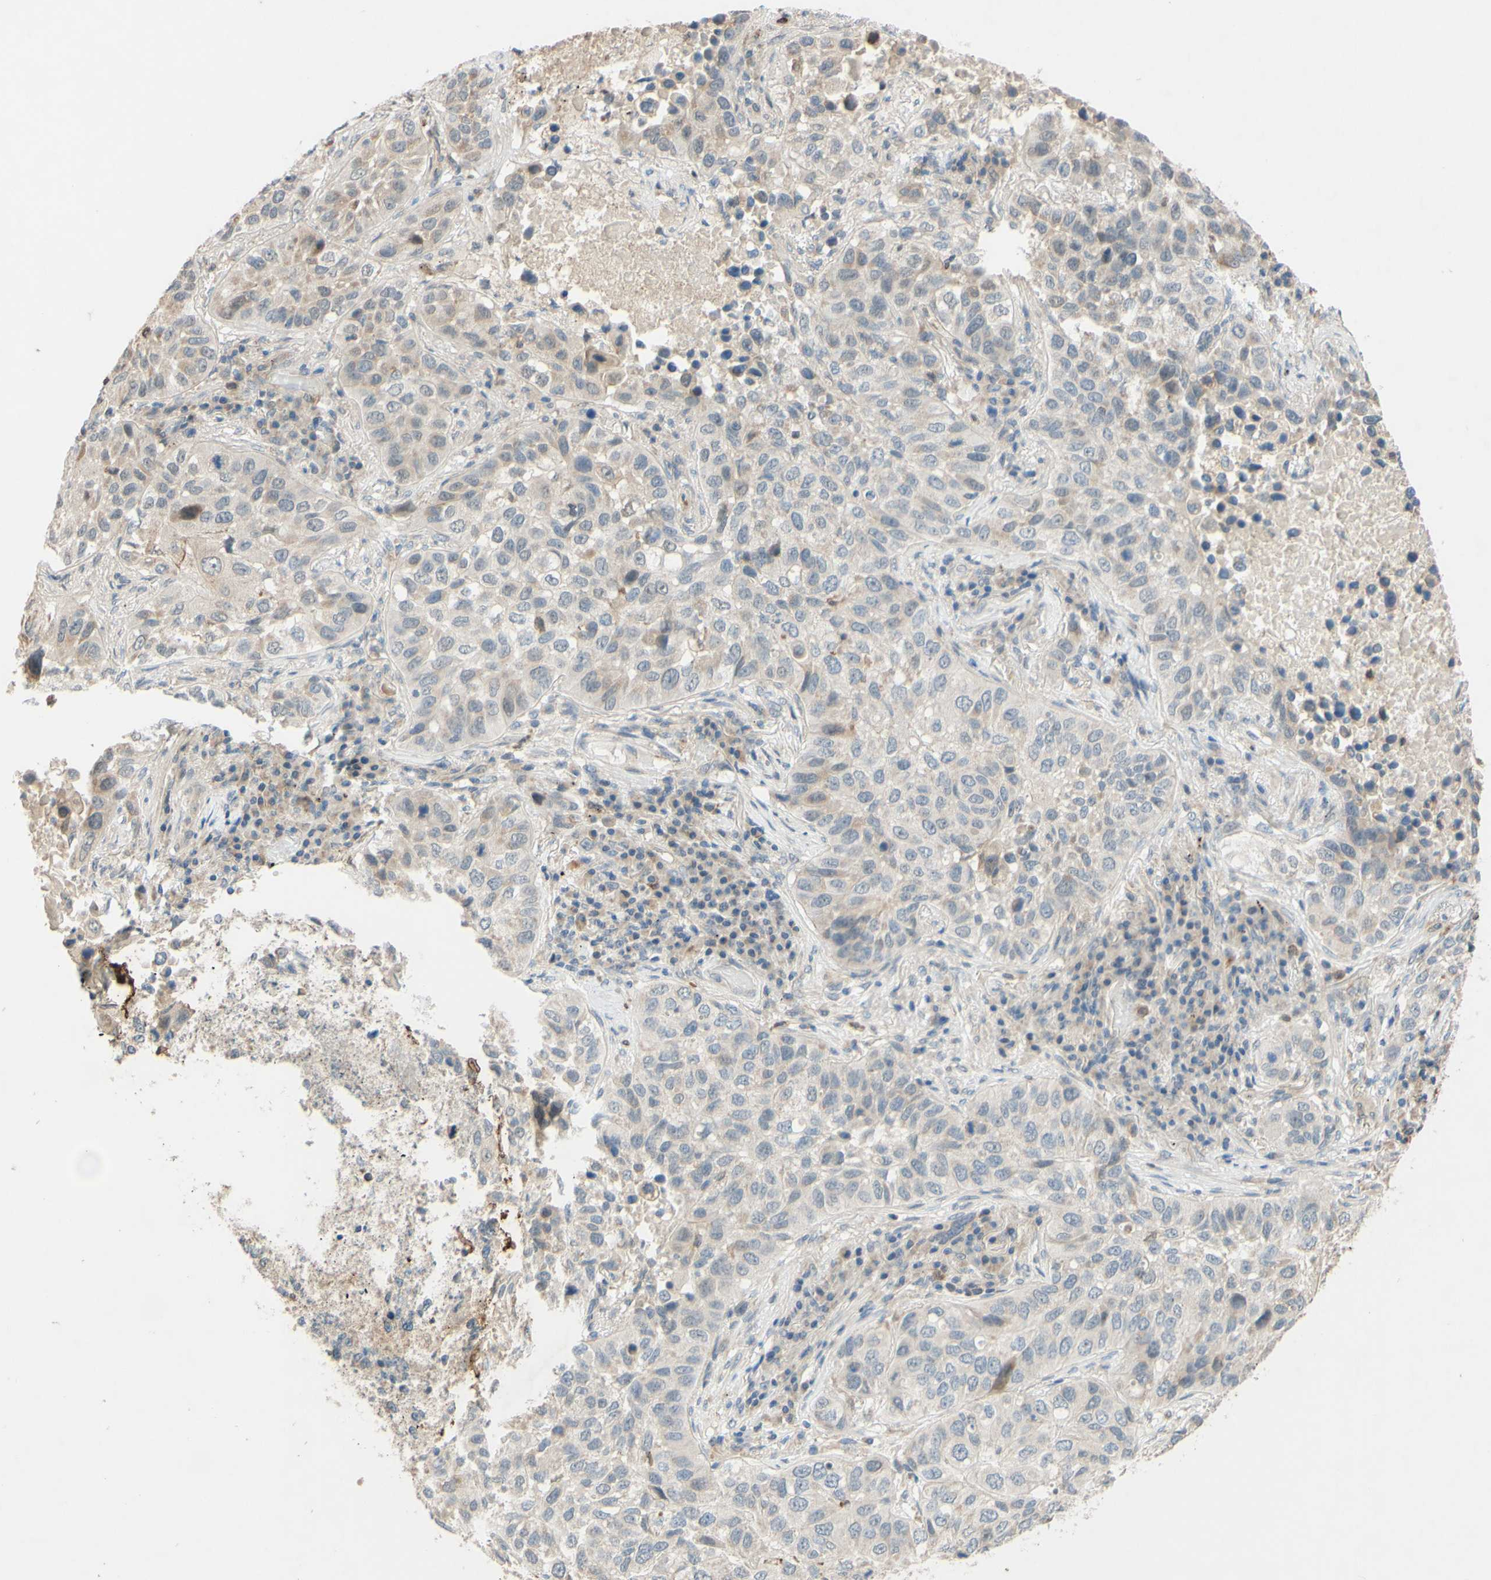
{"staining": {"intensity": "weak", "quantity": ">75%", "location": "cytoplasmic/membranous"}, "tissue": "lung cancer", "cell_type": "Tumor cells", "image_type": "cancer", "snomed": [{"axis": "morphology", "description": "Squamous cell carcinoma, NOS"}, {"axis": "topography", "description": "Lung"}], "caption": "A high-resolution photomicrograph shows IHC staining of squamous cell carcinoma (lung), which displays weak cytoplasmic/membranous expression in about >75% of tumor cells. The protein of interest is stained brown, and the nuclei are stained in blue (DAB (3,3'-diaminobenzidine) IHC with brightfield microscopy, high magnification).", "gene": "GATA1", "patient": {"sex": "male", "age": 57}}